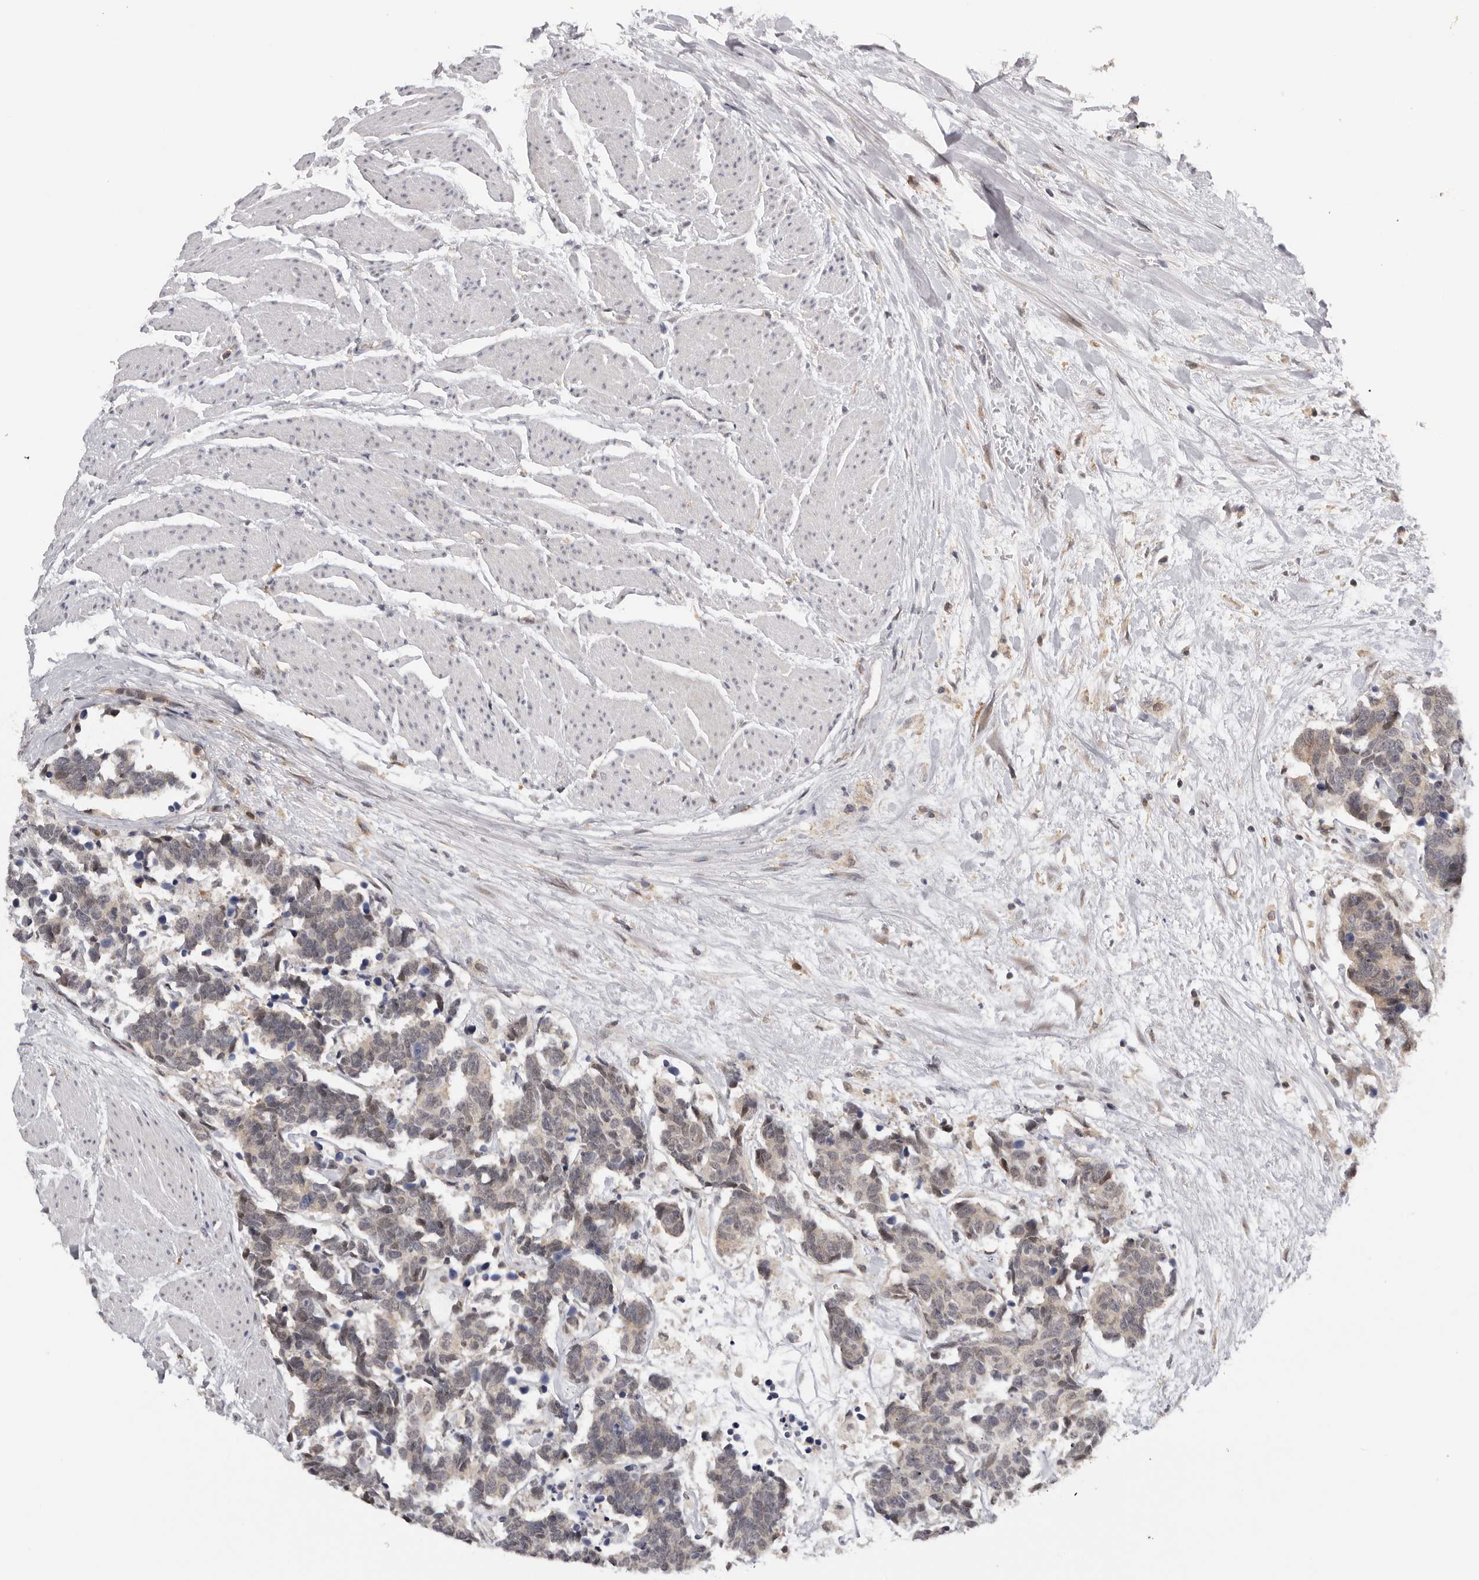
{"staining": {"intensity": "negative", "quantity": "none", "location": "none"}, "tissue": "carcinoid", "cell_type": "Tumor cells", "image_type": "cancer", "snomed": [{"axis": "morphology", "description": "Carcinoma, NOS"}, {"axis": "morphology", "description": "Carcinoid, malignant, NOS"}, {"axis": "topography", "description": "Urinary bladder"}], "caption": "There is no significant expression in tumor cells of malignant carcinoid.", "gene": "KIF2B", "patient": {"sex": "male", "age": 57}}